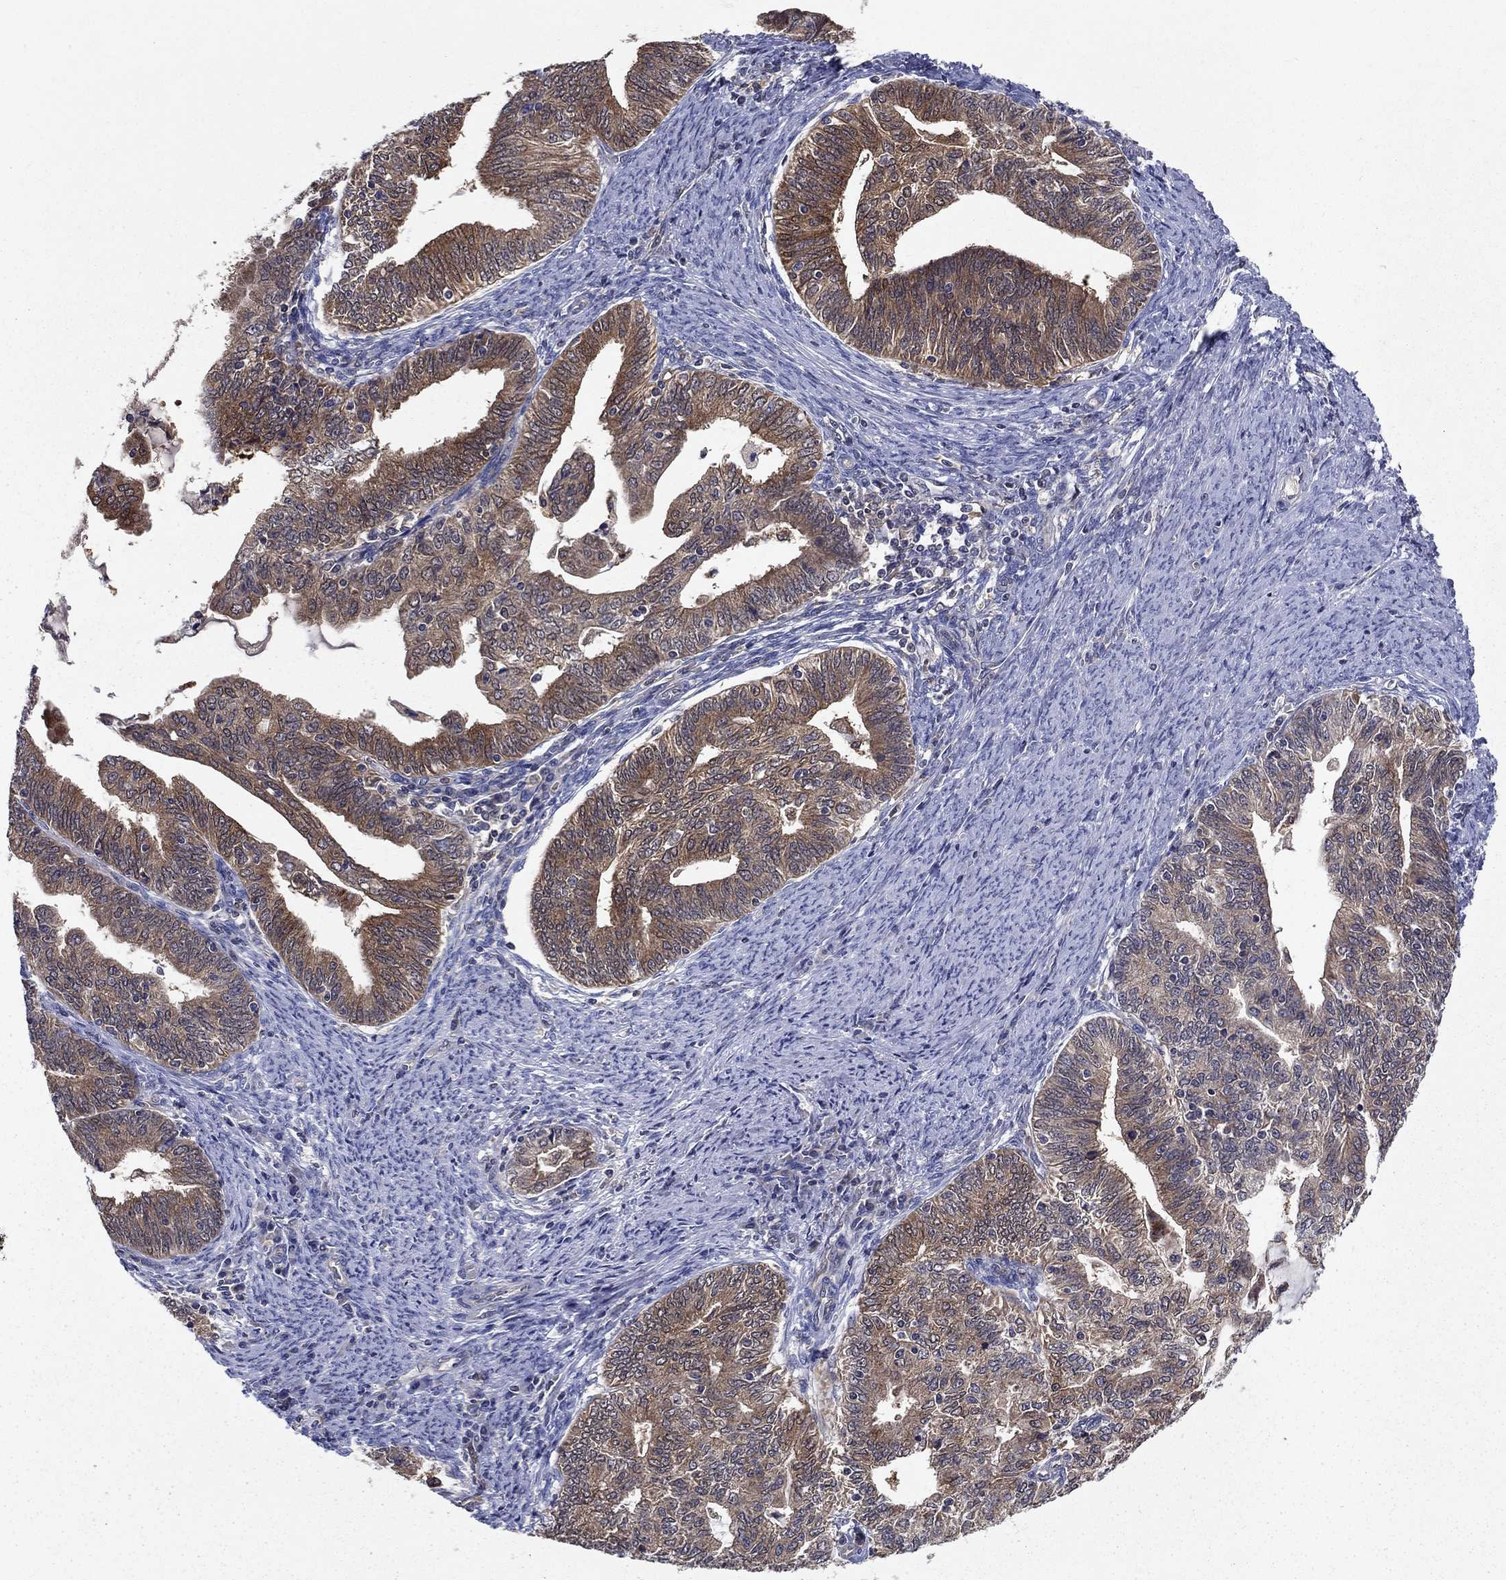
{"staining": {"intensity": "moderate", "quantity": ">75%", "location": "cytoplasmic/membranous"}, "tissue": "endometrial cancer", "cell_type": "Tumor cells", "image_type": "cancer", "snomed": [{"axis": "morphology", "description": "Adenocarcinoma, NOS"}, {"axis": "topography", "description": "Endometrium"}], "caption": "A high-resolution photomicrograph shows IHC staining of endometrial cancer (adenocarcinoma), which demonstrates moderate cytoplasmic/membranous staining in approximately >75% of tumor cells.", "gene": "GLTP", "patient": {"sex": "female", "age": 82}}